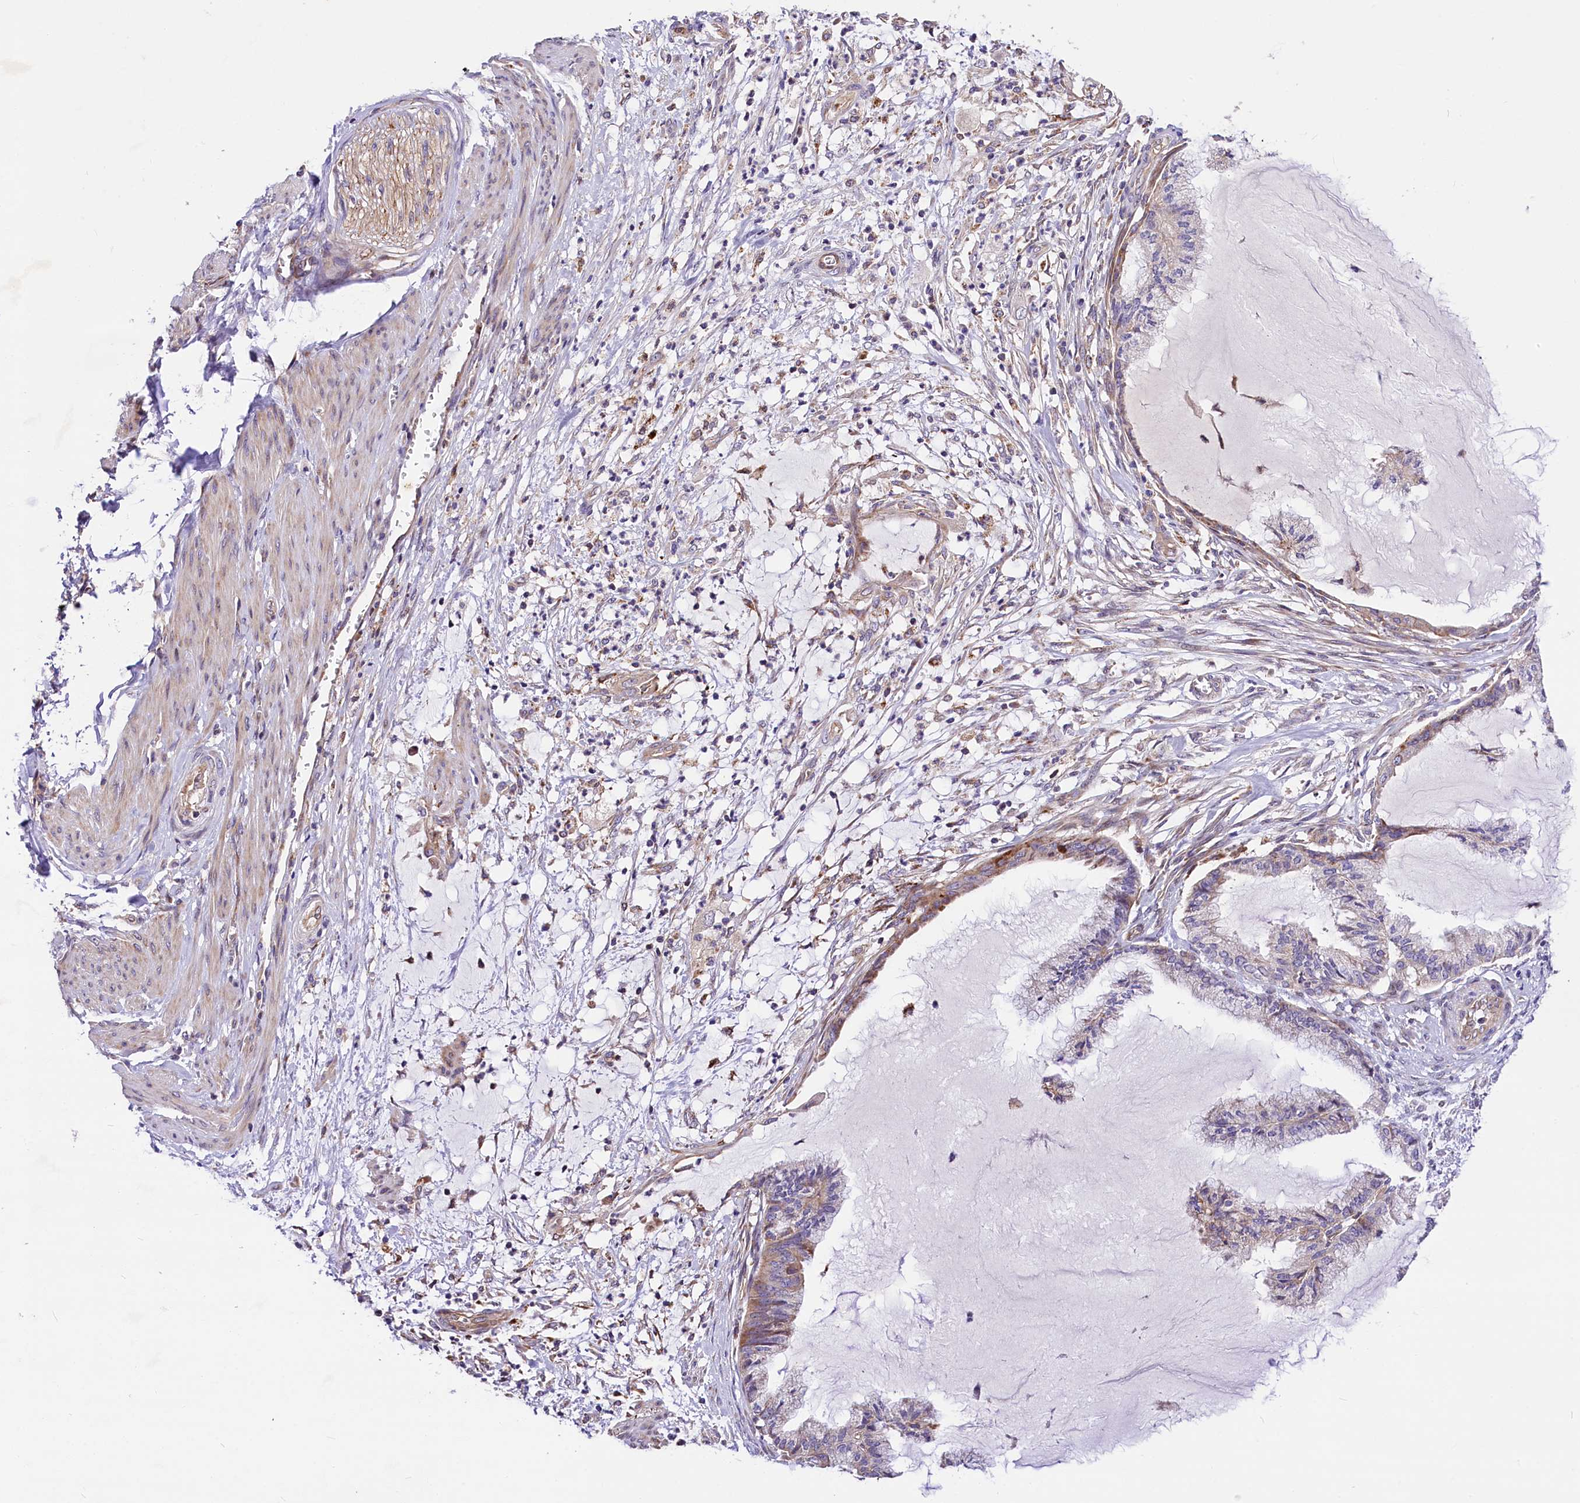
{"staining": {"intensity": "moderate", "quantity": "<25%", "location": "cytoplasmic/membranous"}, "tissue": "endometrial cancer", "cell_type": "Tumor cells", "image_type": "cancer", "snomed": [{"axis": "morphology", "description": "Adenocarcinoma, NOS"}, {"axis": "topography", "description": "Endometrium"}], "caption": "IHC histopathology image of neoplastic tissue: human adenocarcinoma (endometrial) stained using IHC displays low levels of moderate protein expression localized specifically in the cytoplasmic/membranous of tumor cells, appearing as a cytoplasmic/membranous brown color.", "gene": "ARMC6", "patient": {"sex": "female", "age": 86}}